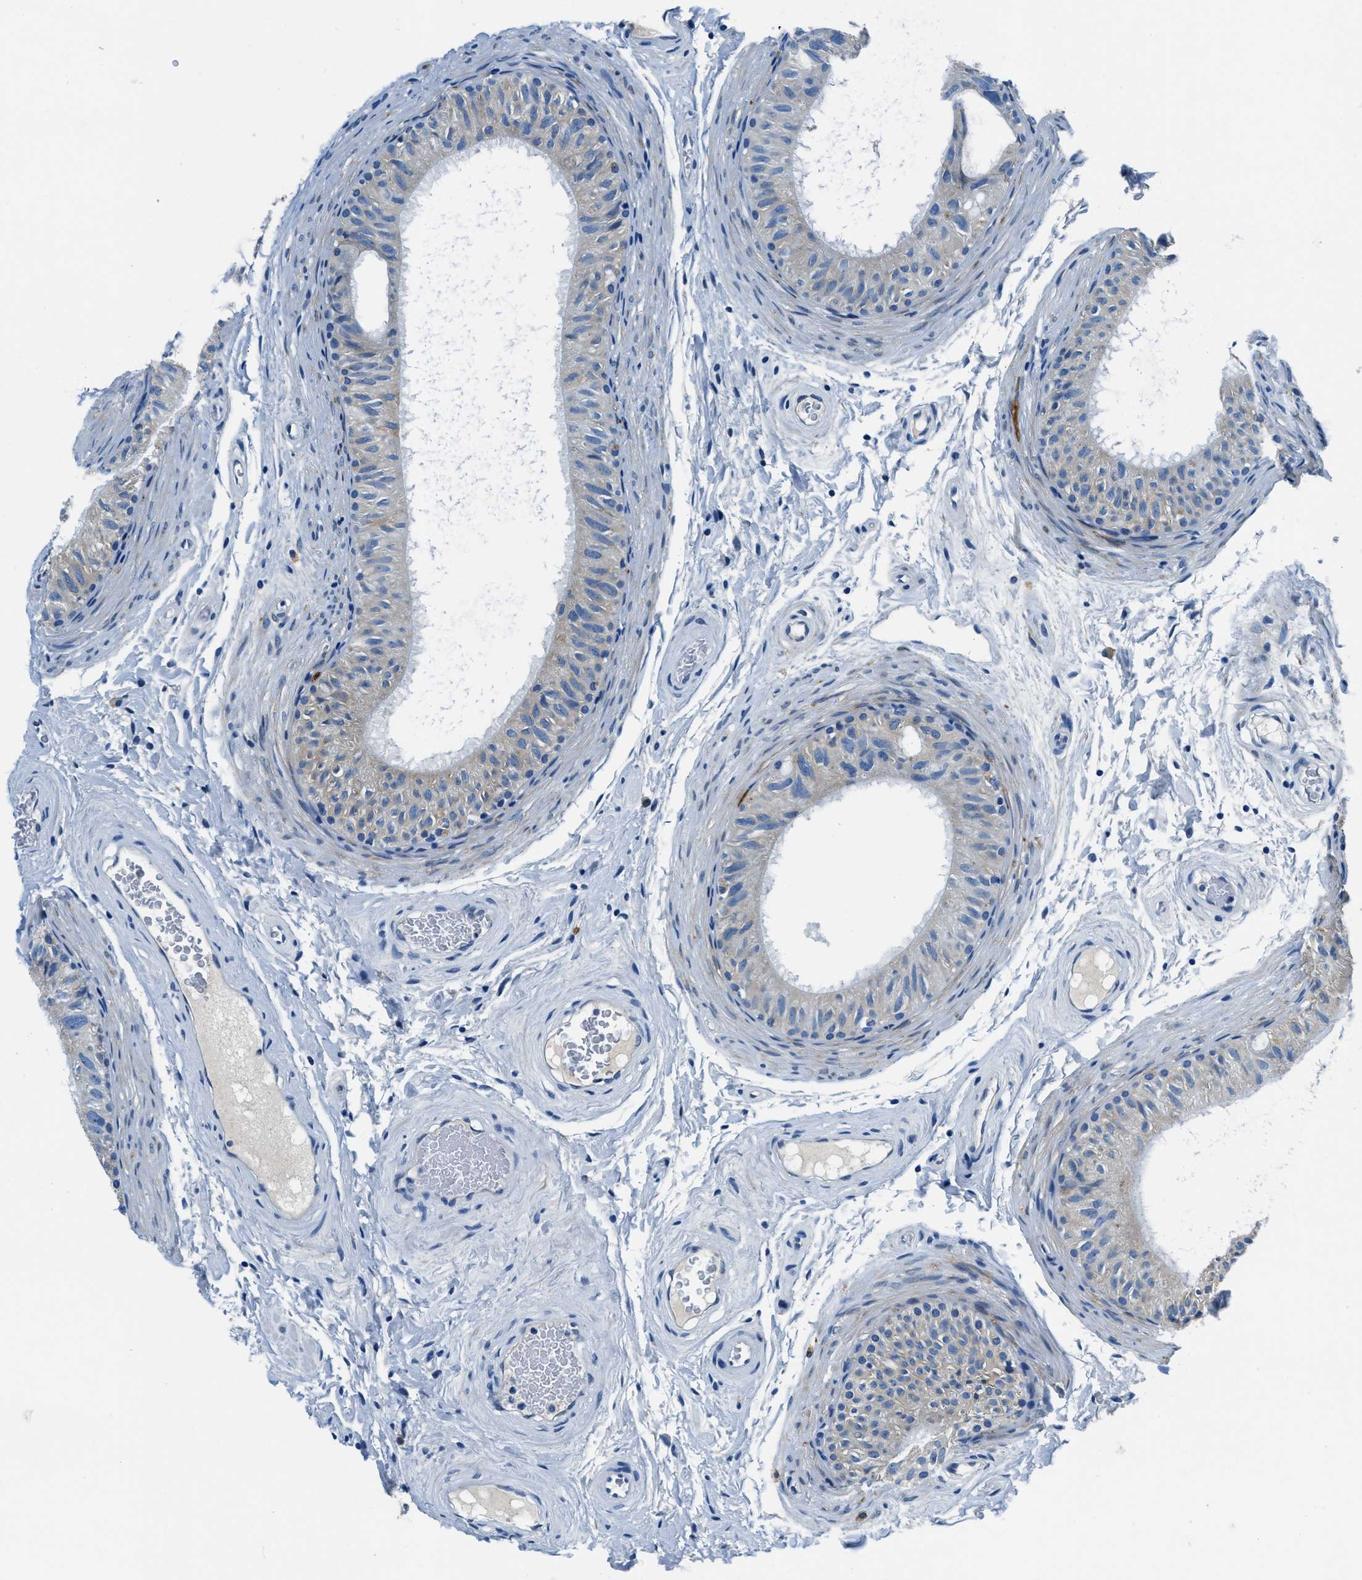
{"staining": {"intensity": "strong", "quantity": "<25%", "location": "cytoplasmic/membranous"}, "tissue": "epididymis", "cell_type": "Glandular cells", "image_type": "normal", "snomed": [{"axis": "morphology", "description": "Normal tissue, NOS"}, {"axis": "topography", "description": "Epididymis"}], "caption": "IHC staining of benign epididymis, which demonstrates medium levels of strong cytoplasmic/membranous expression in about <25% of glandular cells indicating strong cytoplasmic/membranous protein expression. The staining was performed using DAB (brown) for protein detection and nuclei were counterstained in hematoxylin (blue).", "gene": "UBAC2", "patient": {"sex": "male", "age": 34}}